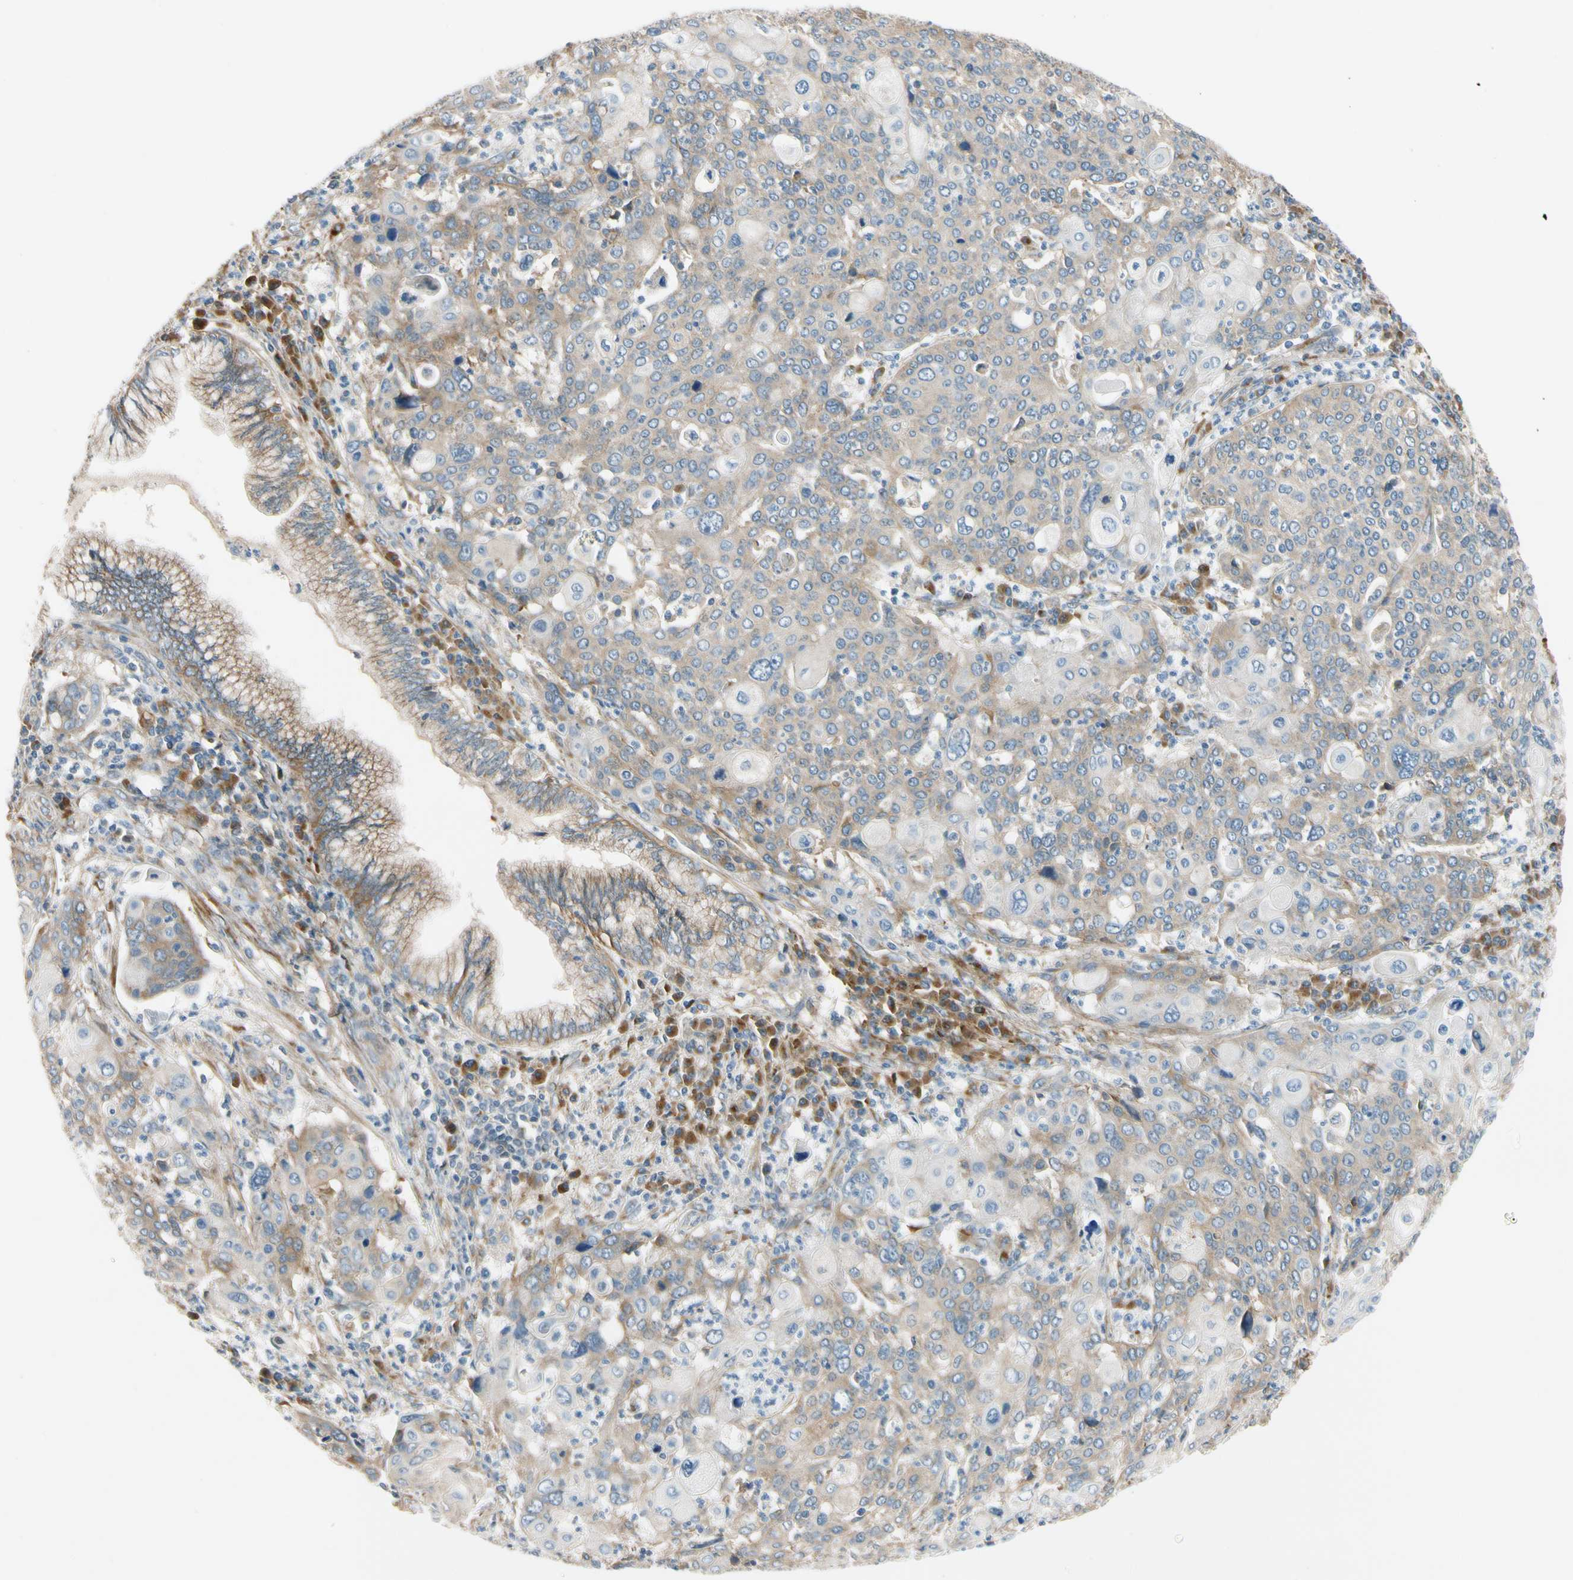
{"staining": {"intensity": "weak", "quantity": ">75%", "location": "cytoplasmic/membranous"}, "tissue": "cervical cancer", "cell_type": "Tumor cells", "image_type": "cancer", "snomed": [{"axis": "morphology", "description": "Squamous cell carcinoma, NOS"}, {"axis": "topography", "description": "Cervix"}], "caption": "Tumor cells reveal low levels of weak cytoplasmic/membranous expression in approximately >75% of cells in cervical cancer (squamous cell carcinoma).", "gene": "MST1R", "patient": {"sex": "female", "age": 40}}